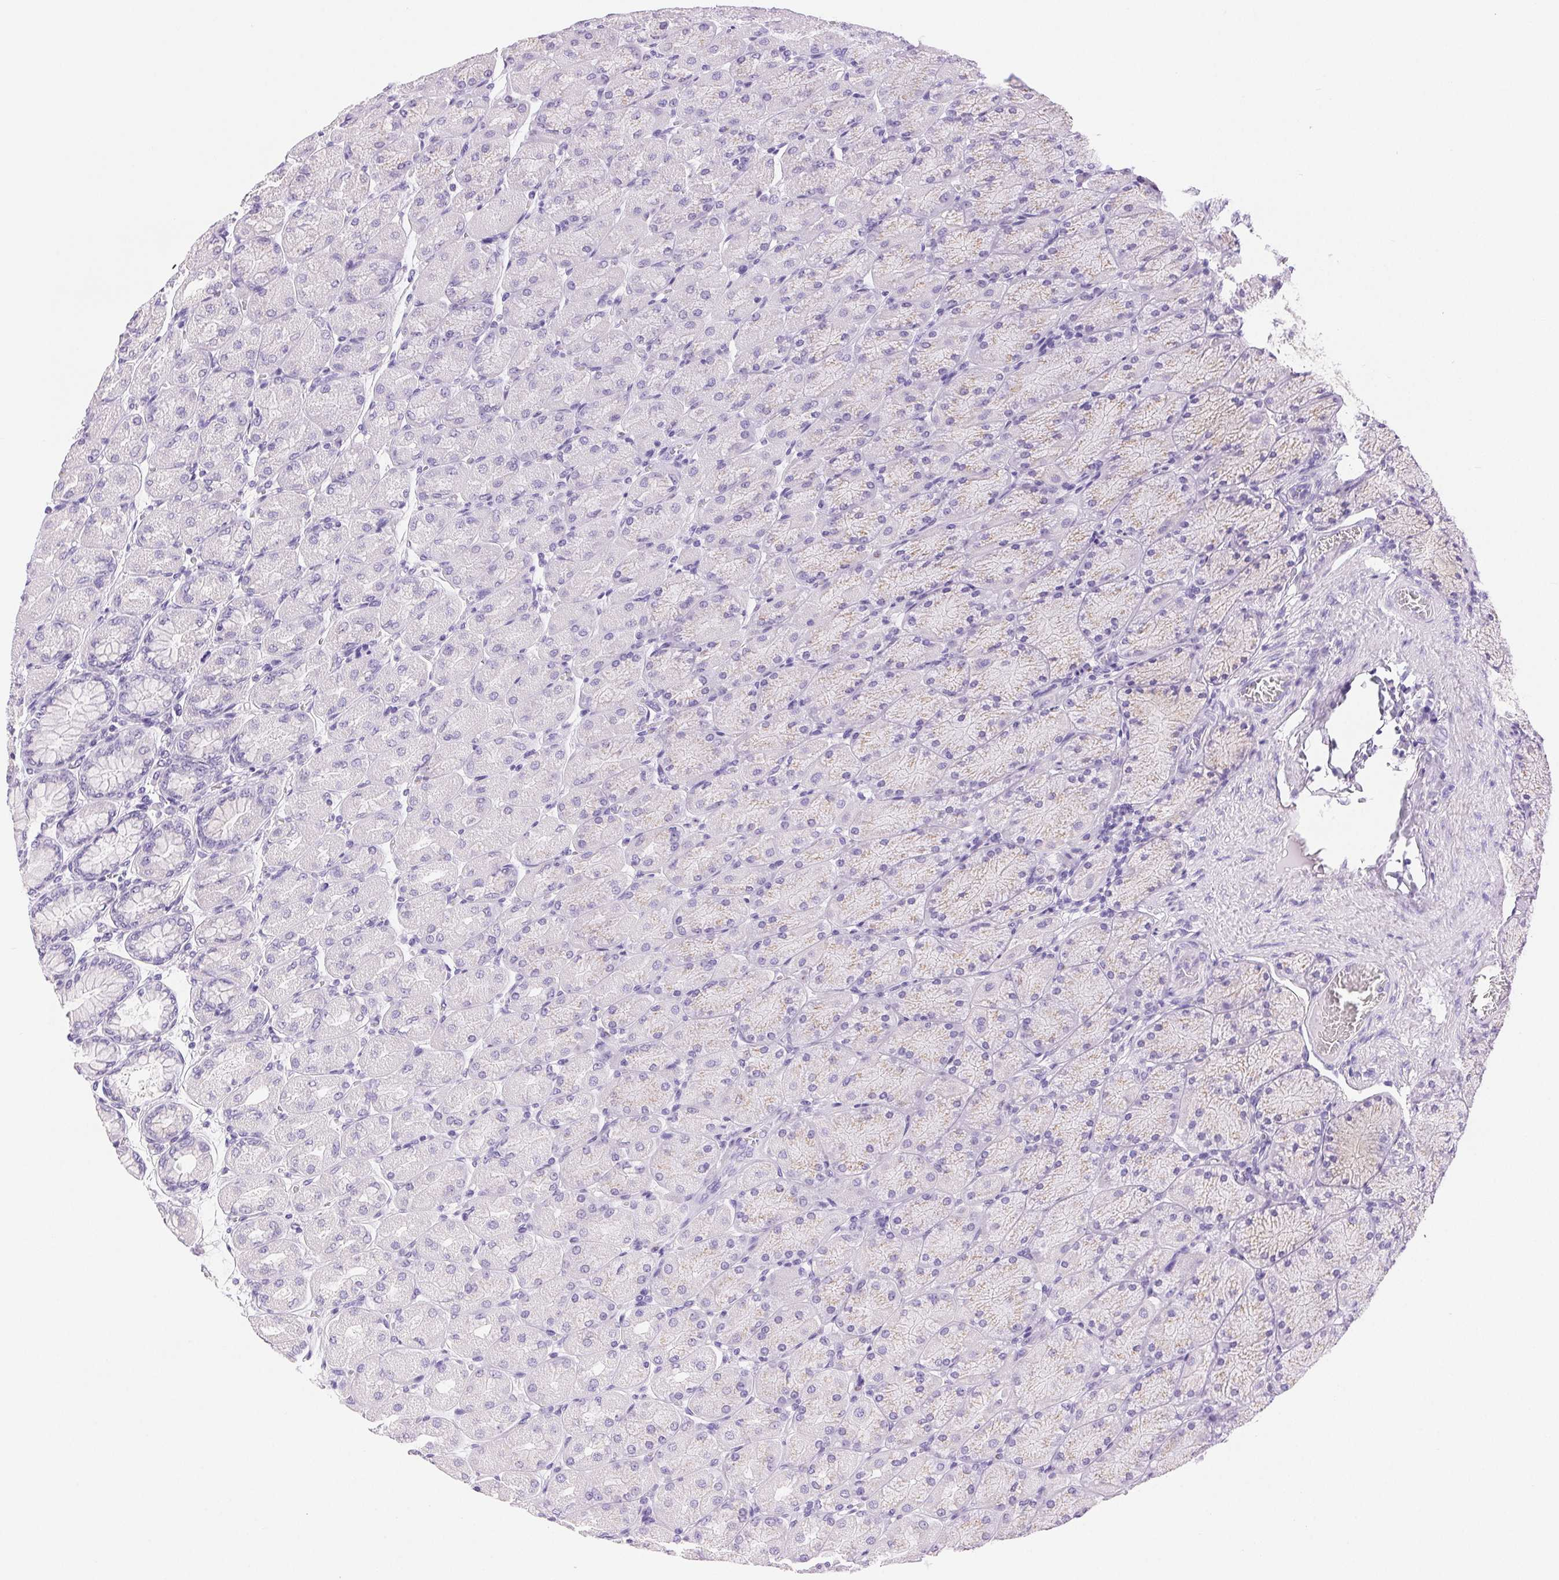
{"staining": {"intensity": "weak", "quantity": "<25%", "location": "cytoplasmic/membranous"}, "tissue": "stomach", "cell_type": "Glandular cells", "image_type": "normal", "snomed": [{"axis": "morphology", "description": "Normal tissue, NOS"}, {"axis": "topography", "description": "Stomach, upper"}], "caption": "DAB (3,3'-diaminobenzidine) immunohistochemical staining of unremarkable human stomach exhibits no significant positivity in glandular cells. (Brightfield microscopy of DAB (3,3'-diaminobenzidine) immunohistochemistry at high magnification).", "gene": "SERPINB3", "patient": {"sex": "female", "age": 56}}